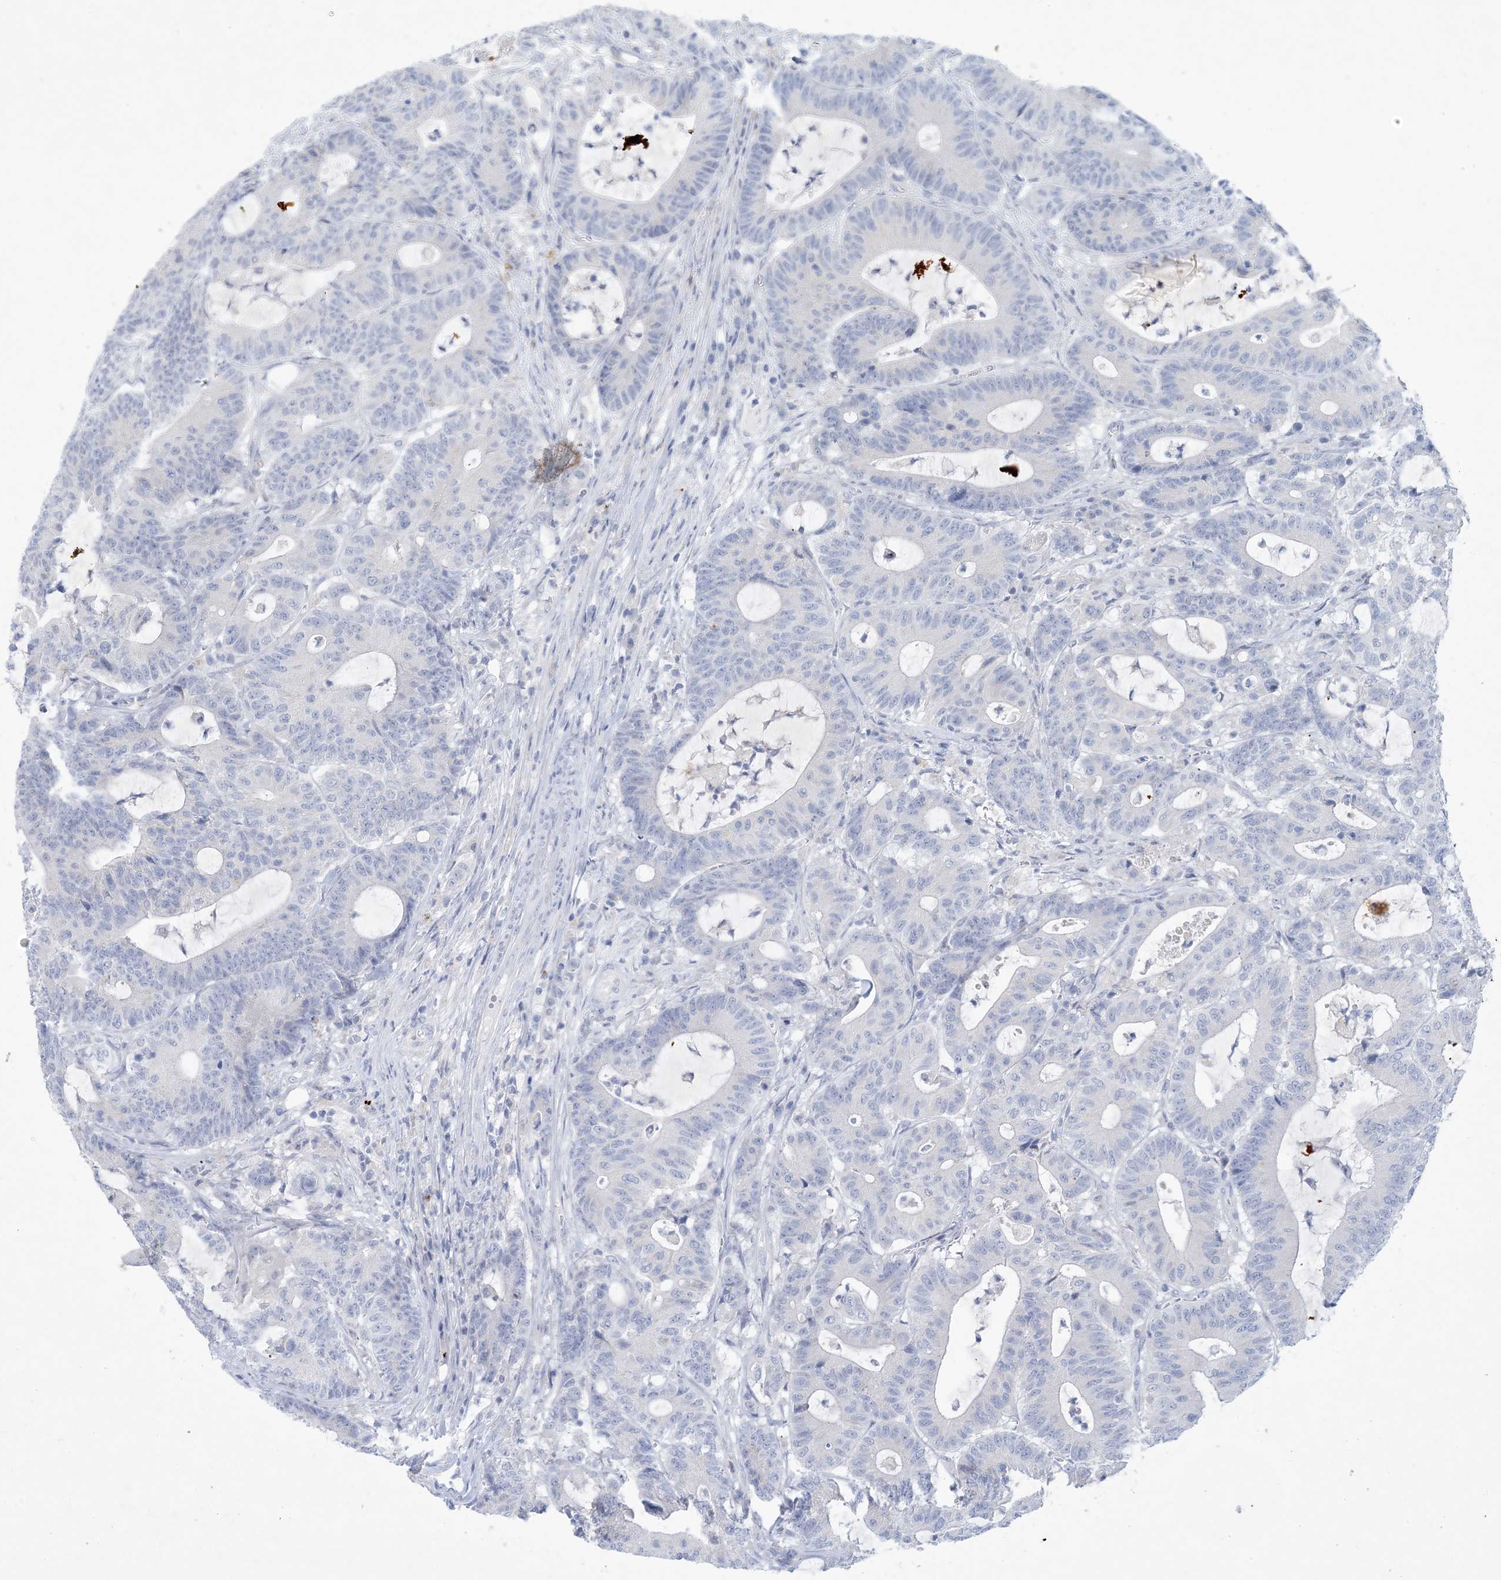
{"staining": {"intensity": "negative", "quantity": "none", "location": "none"}, "tissue": "colorectal cancer", "cell_type": "Tumor cells", "image_type": "cancer", "snomed": [{"axis": "morphology", "description": "Adenocarcinoma, NOS"}, {"axis": "topography", "description": "Colon"}], "caption": "The micrograph shows no significant positivity in tumor cells of adenocarcinoma (colorectal).", "gene": "GABRG1", "patient": {"sex": "female", "age": 84}}